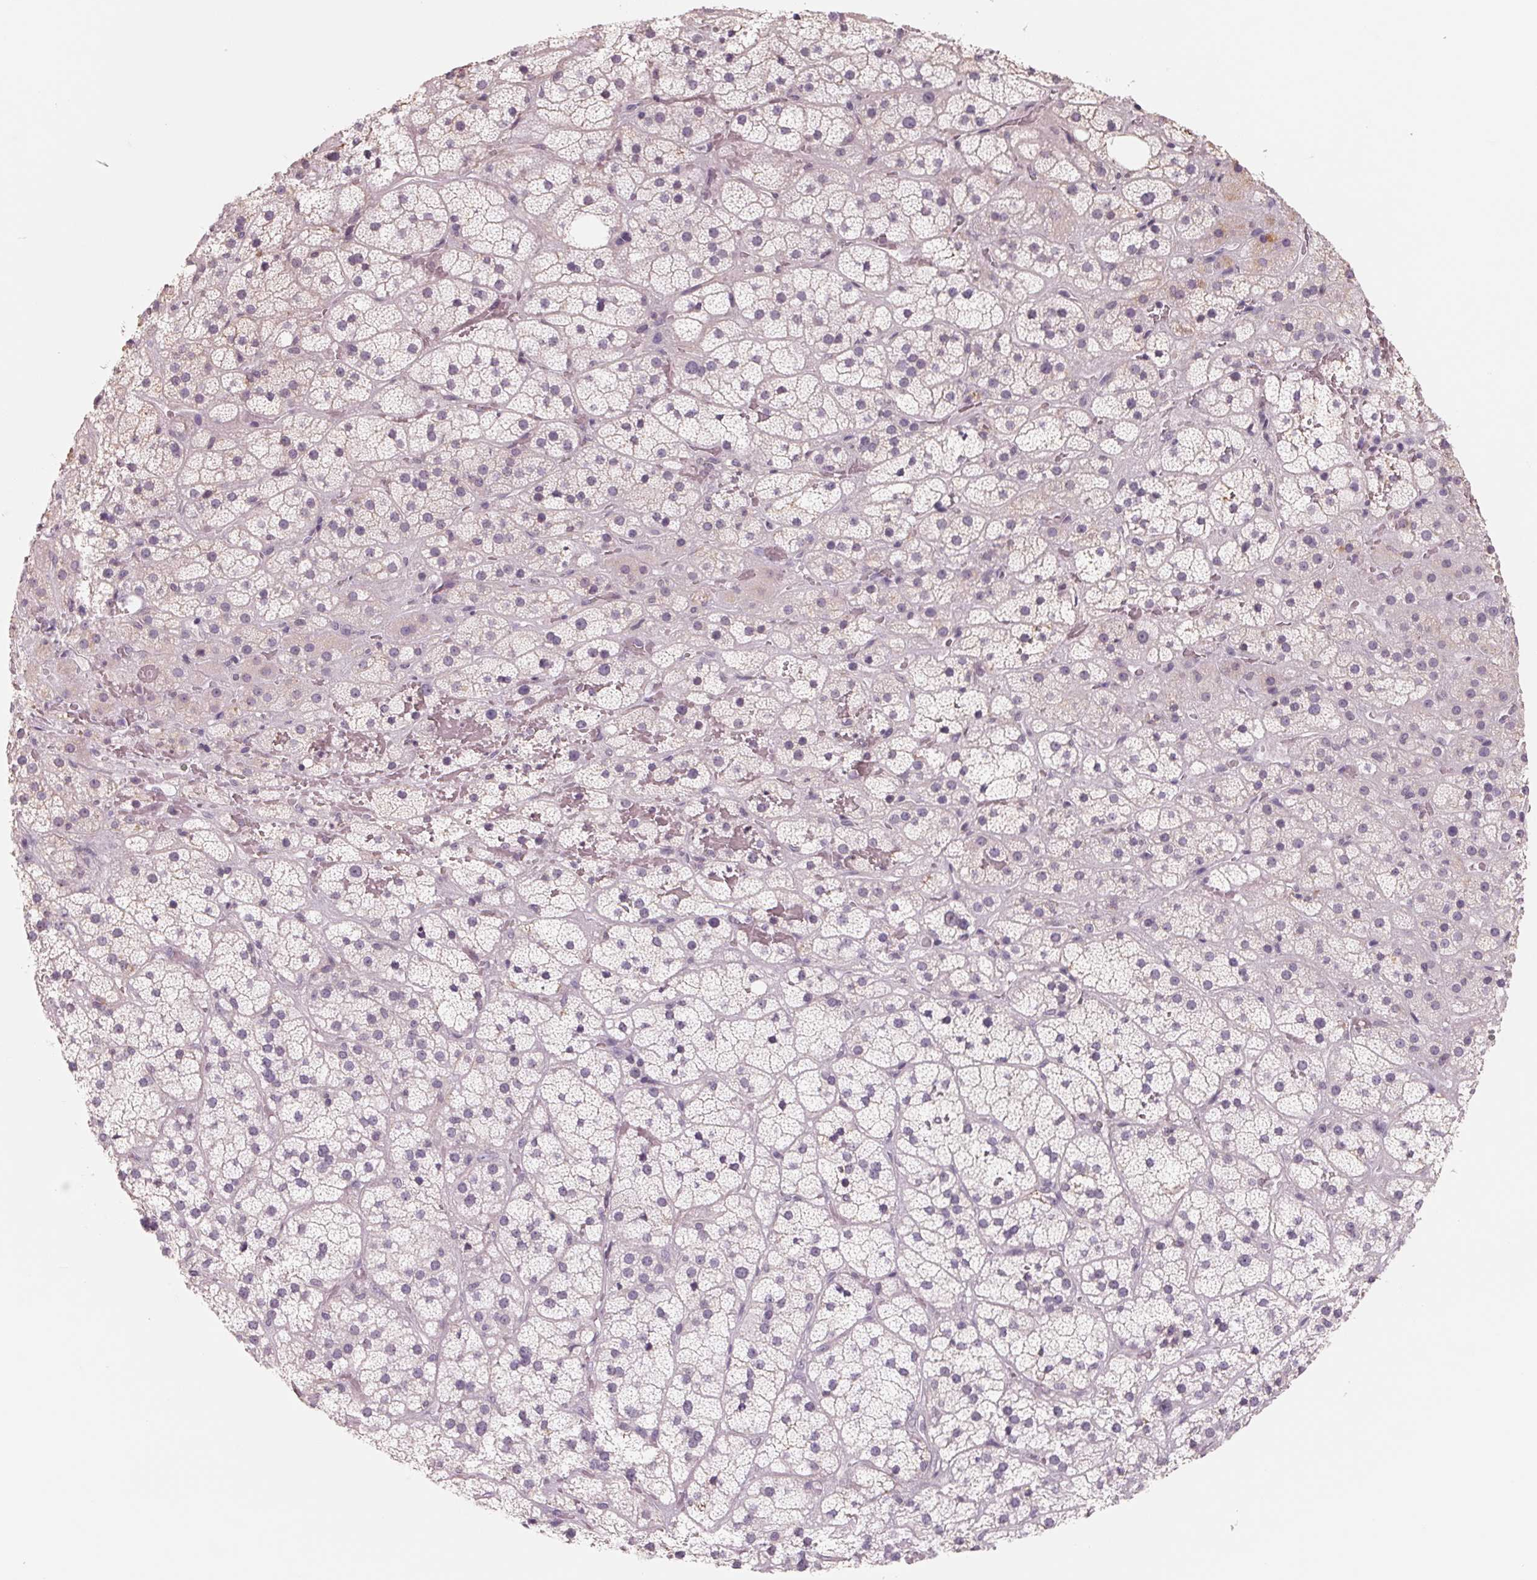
{"staining": {"intensity": "negative", "quantity": "none", "location": "none"}, "tissue": "adrenal gland", "cell_type": "Glandular cells", "image_type": "normal", "snomed": [{"axis": "morphology", "description": "Normal tissue, NOS"}, {"axis": "topography", "description": "Adrenal gland"}], "caption": "Immunohistochemical staining of benign adrenal gland displays no significant staining in glandular cells.", "gene": "FTCD", "patient": {"sex": "male", "age": 57}}